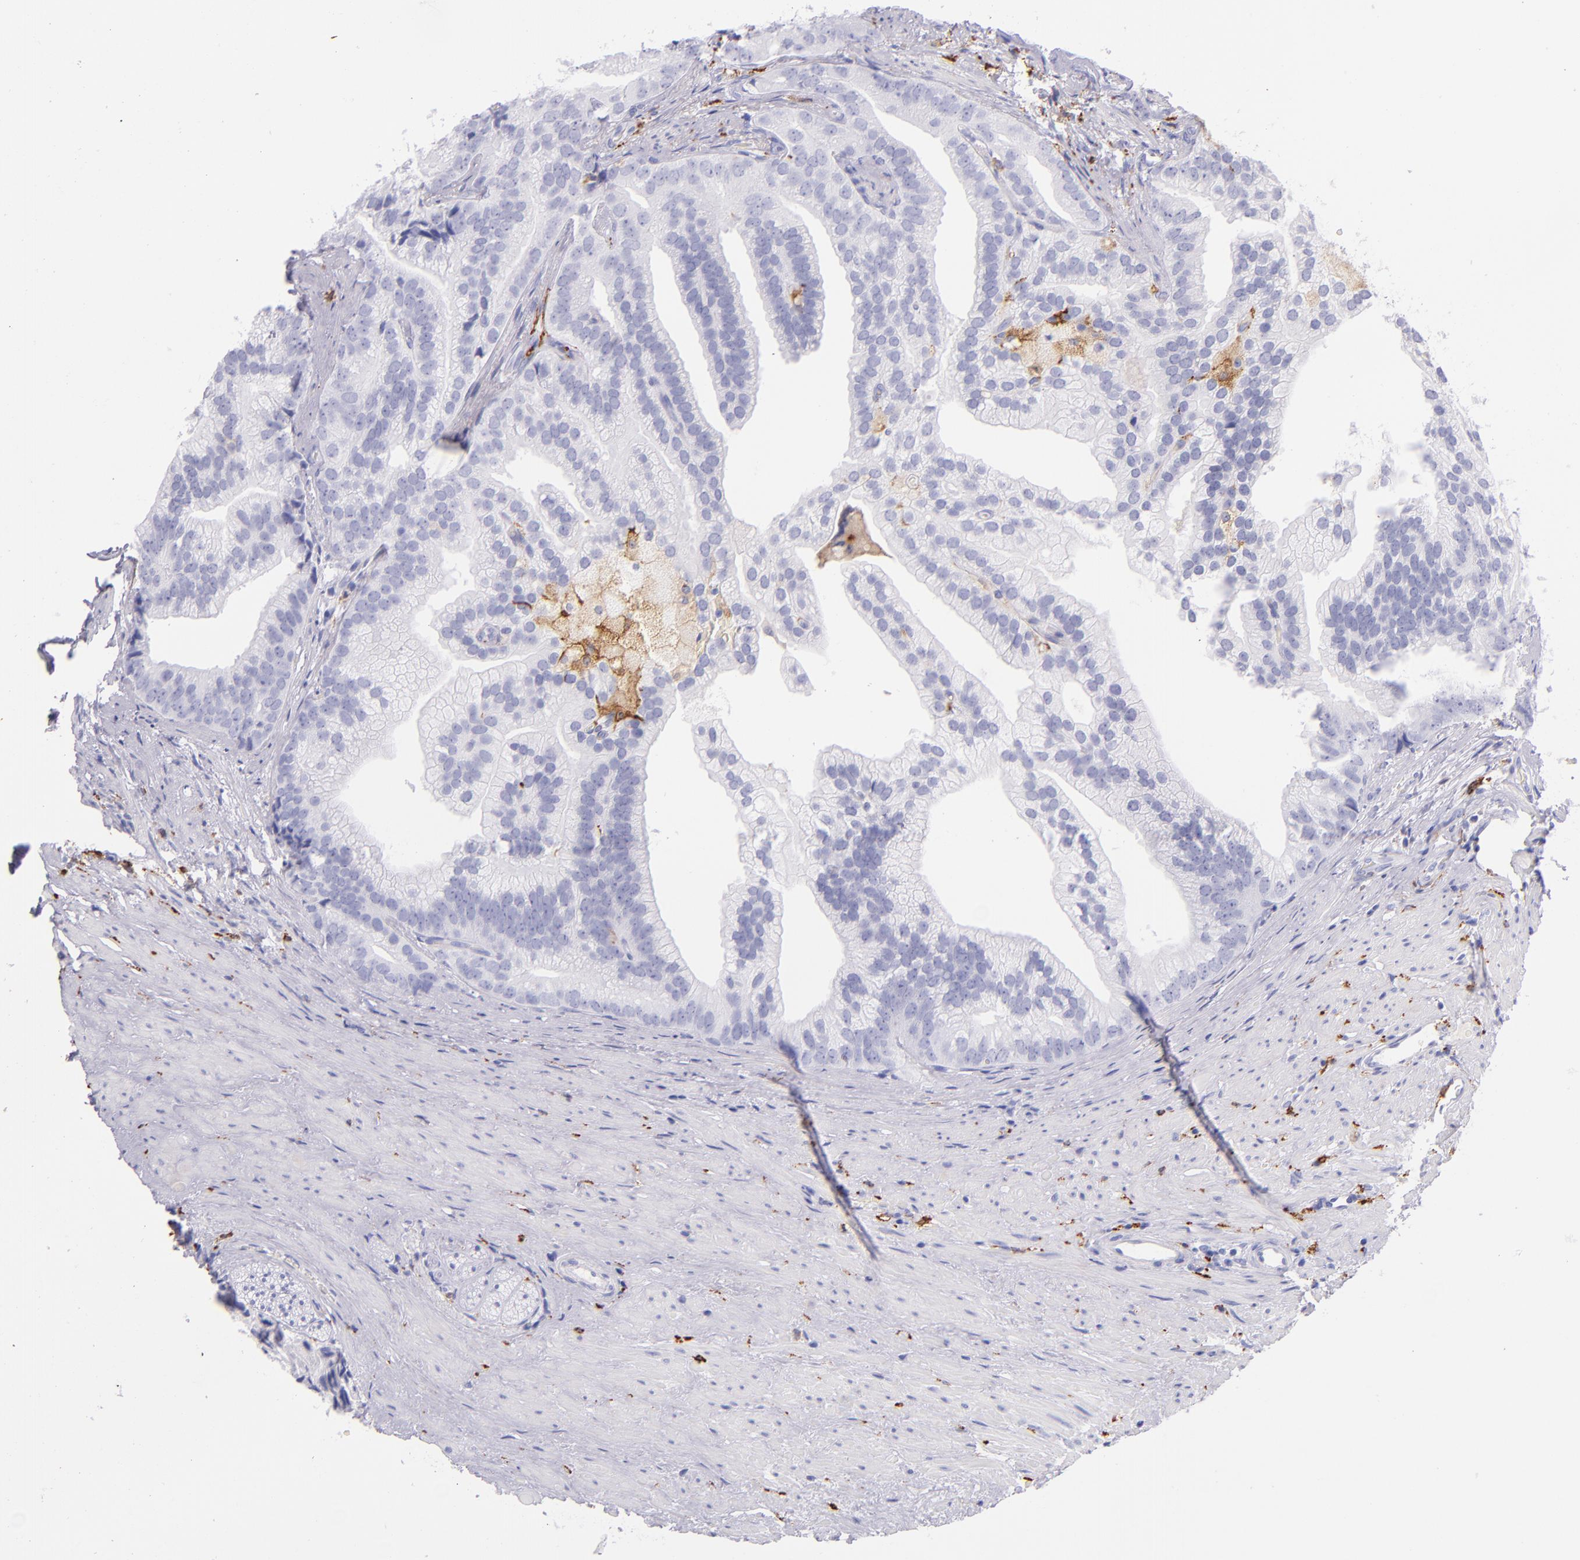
{"staining": {"intensity": "negative", "quantity": "none", "location": "none"}, "tissue": "prostate cancer", "cell_type": "Tumor cells", "image_type": "cancer", "snomed": [{"axis": "morphology", "description": "Adenocarcinoma, Low grade"}, {"axis": "topography", "description": "Prostate"}], "caption": "Immunohistochemistry (IHC) histopathology image of human prostate low-grade adenocarcinoma stained for a protein (brown), which reveals no staining in tumor cells.", "gene": "CD163", "patient": {"sex": "male", "age": 71}}